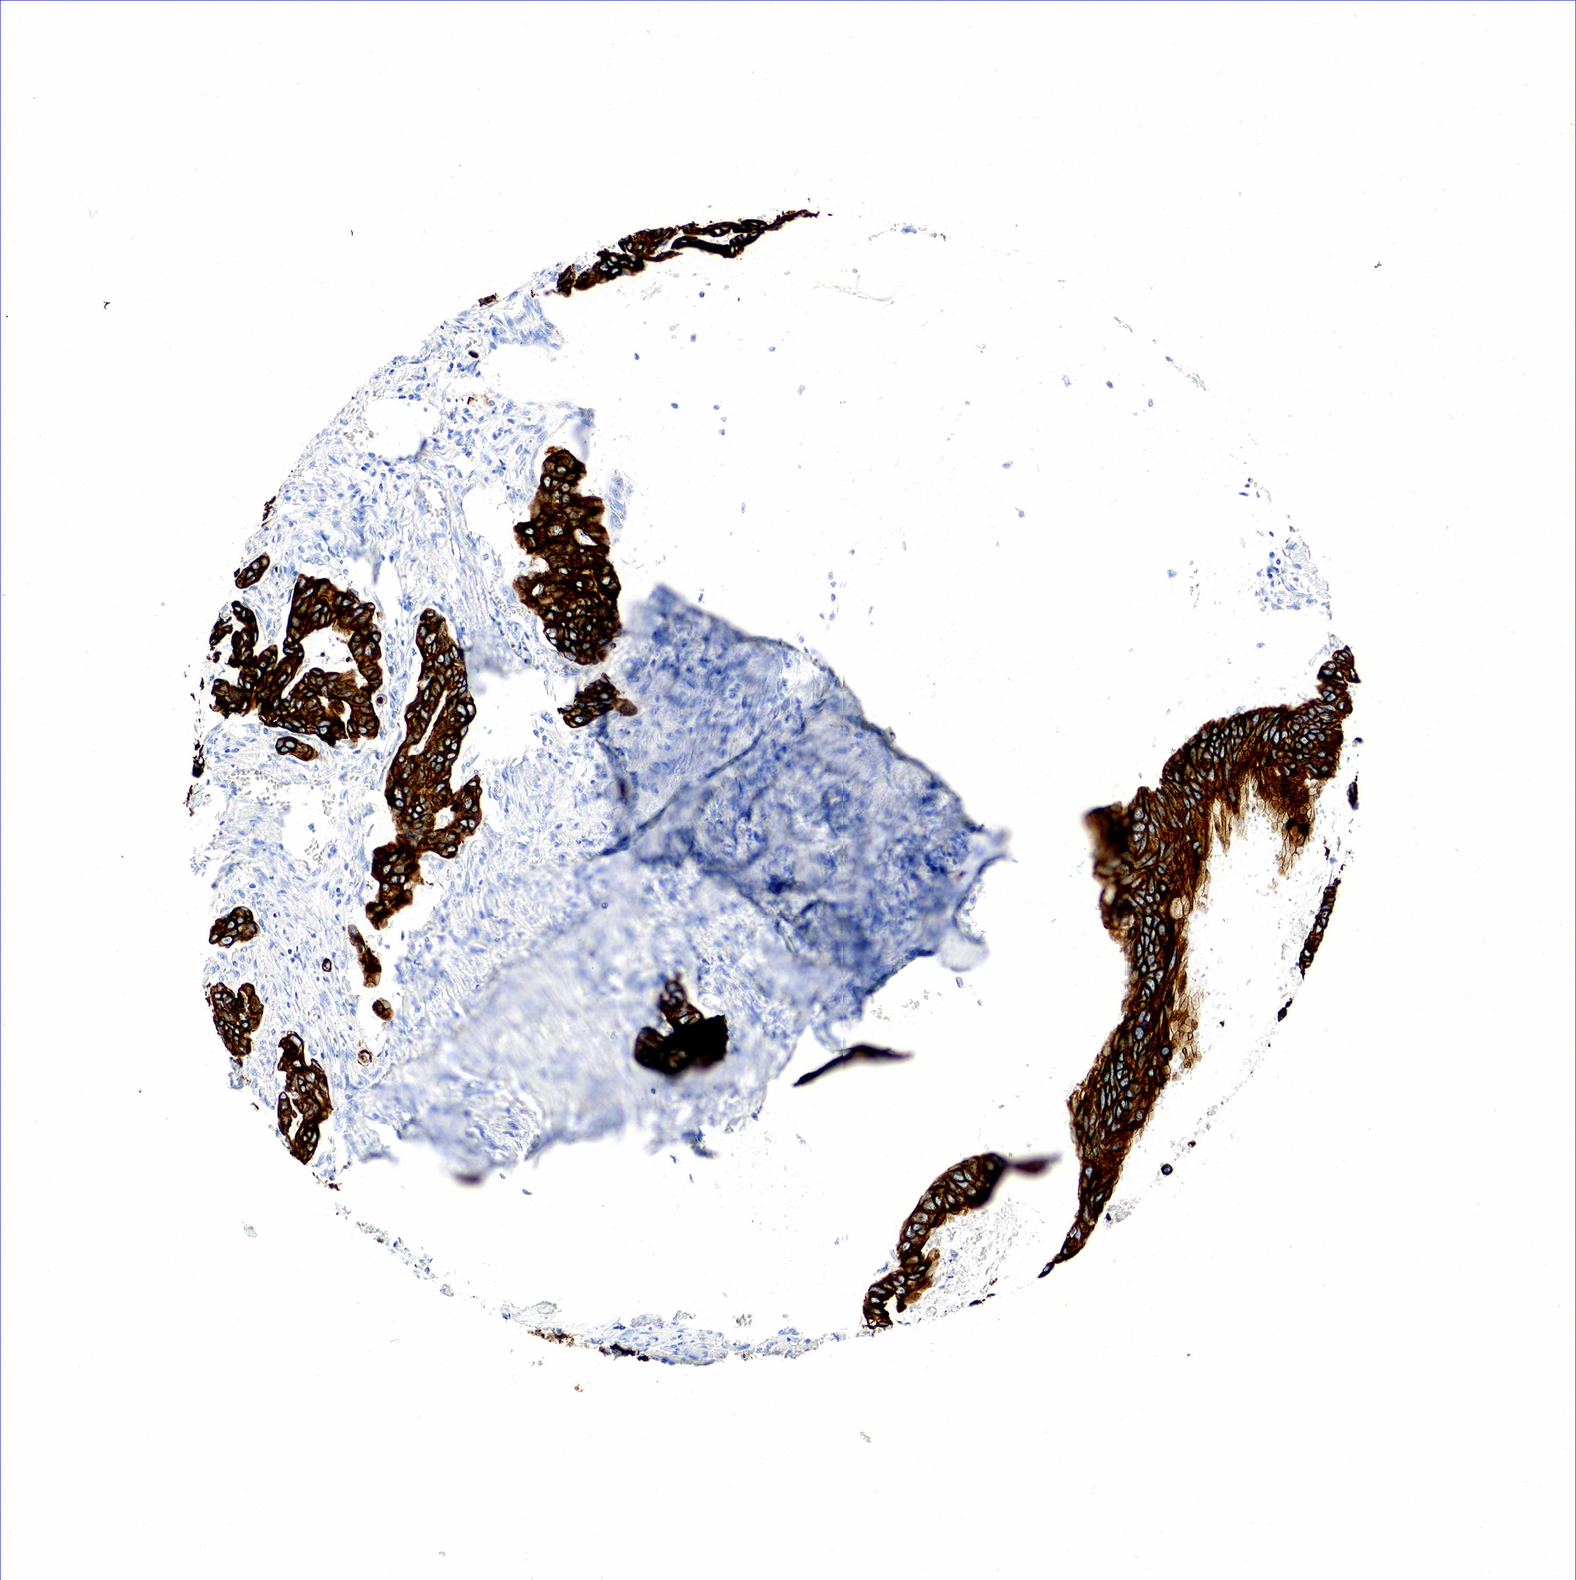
{"staining": {"intensity": "strong", "quantity": ">75%", "location": "cytoplasmic/membranous"}, "tissue": "stomach cancer", "cell_type": "Tumor cells", "image_type": "cancer", "snomed": [{"axis": "morphology", "description": "Adenocarcinoma, NOS"}, {"axis": "topography", "description": "Stomach, upper"}], "caption": "Stomach cancer stained with a brown dye demonstrates strong cytoplasmic/membranous positive expression in approximately >75% of tumor cells.", "gene": "KRT18", "patient": {"sex": "male", "age": 80}}